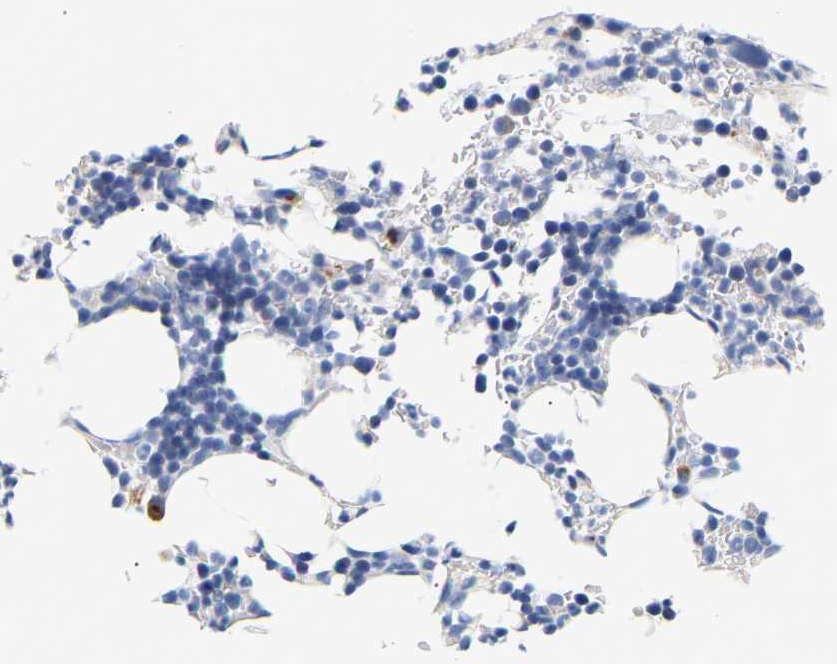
{"staining": {"intensity": "negative", "quantity": "none", "location": "none"}, "tissue": "bone marrow", "cell_type": "Hematopoietic cells", "image_type": "normal", "snomed": [{"axis": "morphology", "description": "Normal tissue, NOS"}, {"axis": "topography", "description": "Bone marrow"}], "caption": "The immunohistochemistry image has no significant expression in hematopoietic cells of bone marrow.", "gene": "IGFBP7", "patient": {"sex": "female", "age": 81}}